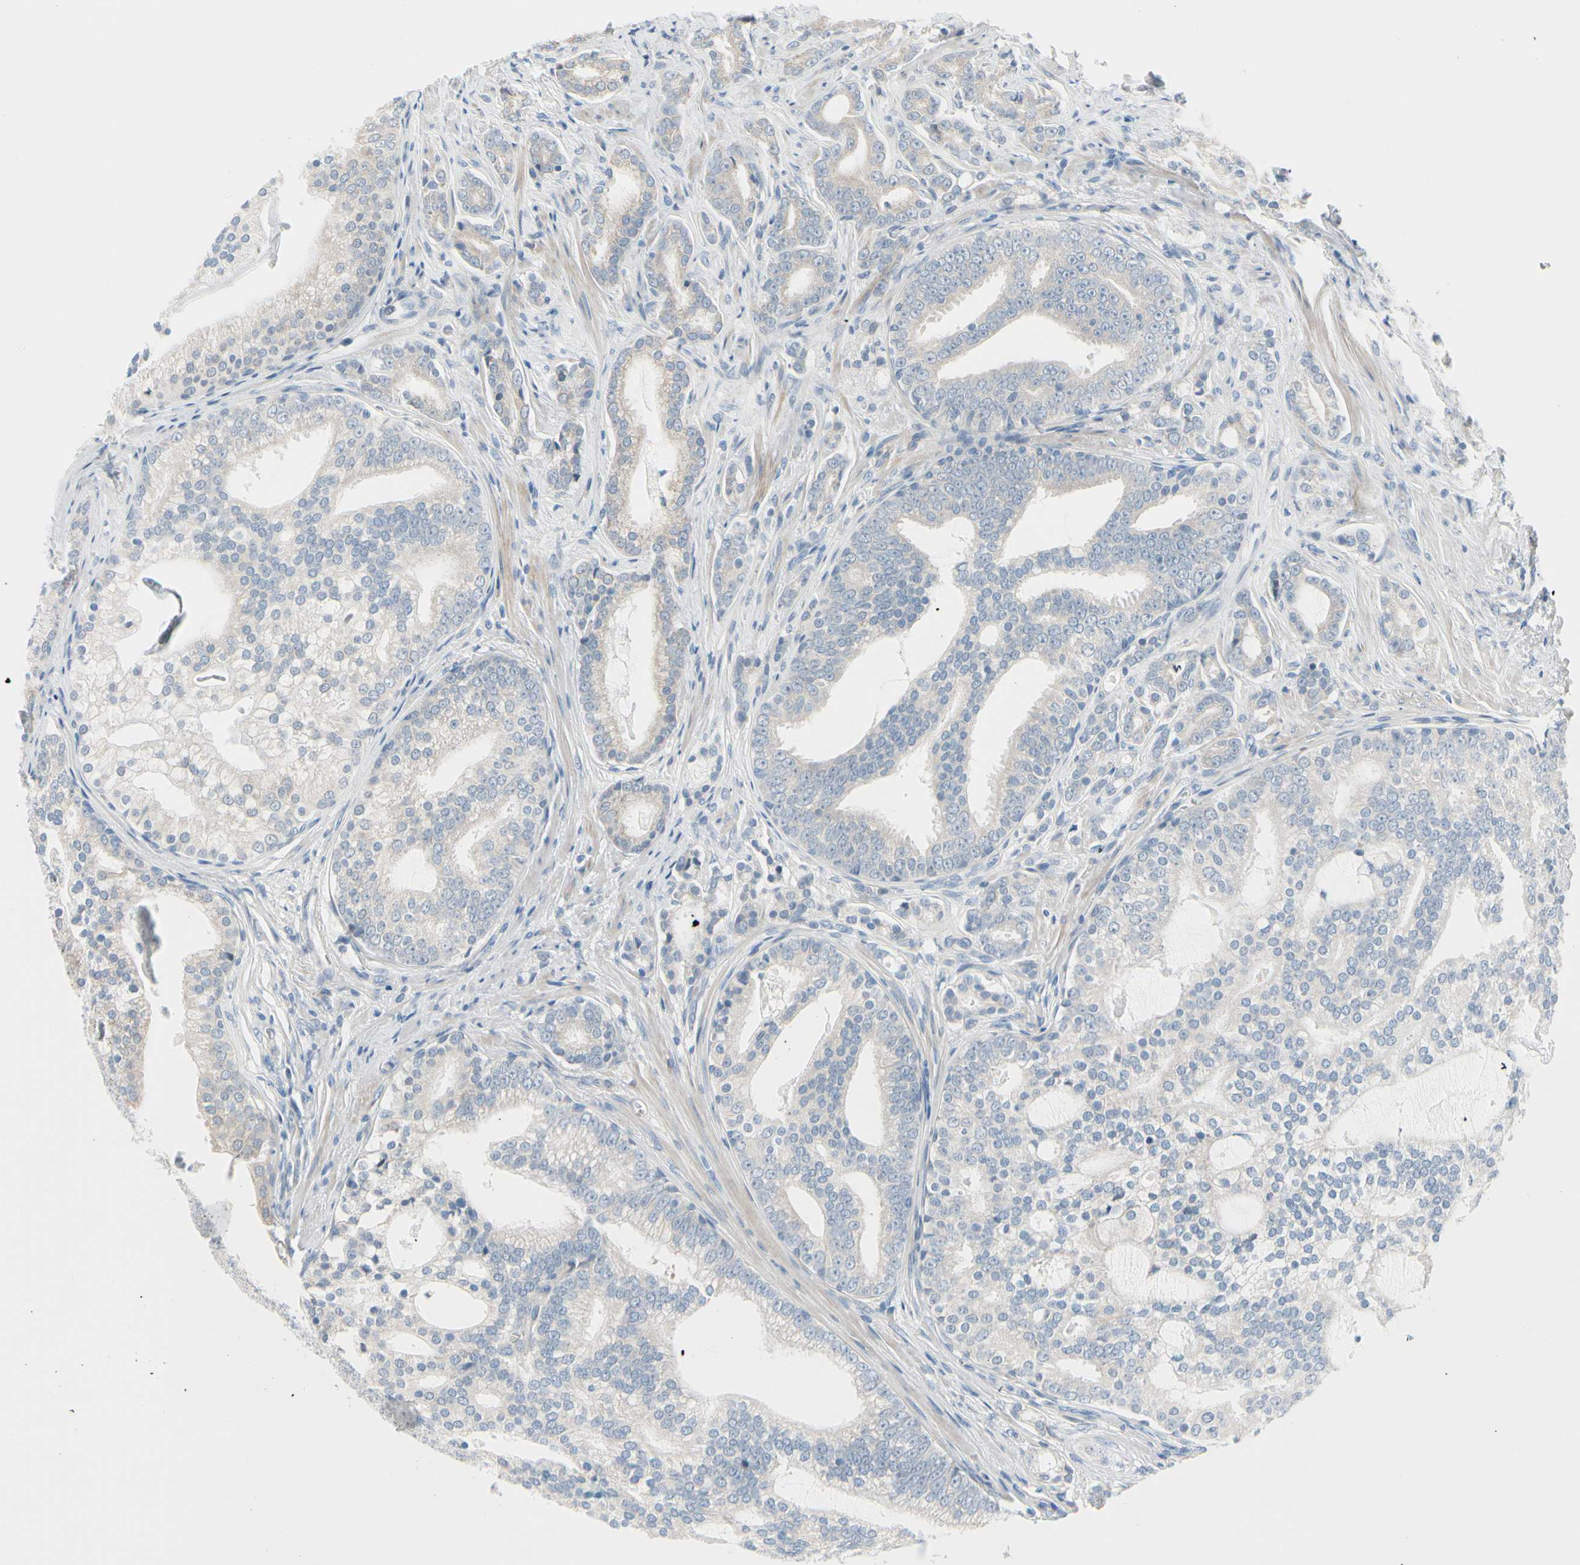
{"staining": {"intensity": "weak", "quantity": "<25%", "location": "cytoplasmic/membranous"}, "tissue": "prostate cancer", "cell_type": "Tumor cells", "image_type": "cancer", "snomed": [{"axis": "morphology", "description": "Adenocarcinoma, Low grade"}, {"axis": "topography", "description": "Prostate"}], "caption": "IHC micrograph of human adenocarcinoma (low-grade) (prostate) stained for a protein (brown), which displays no staining in tumor cells. (DAB (3,3'-diaminobenzidine) IHC, high magnification).", "gene": "FCER2", "patient": {"sex": "male", "age": 58}}